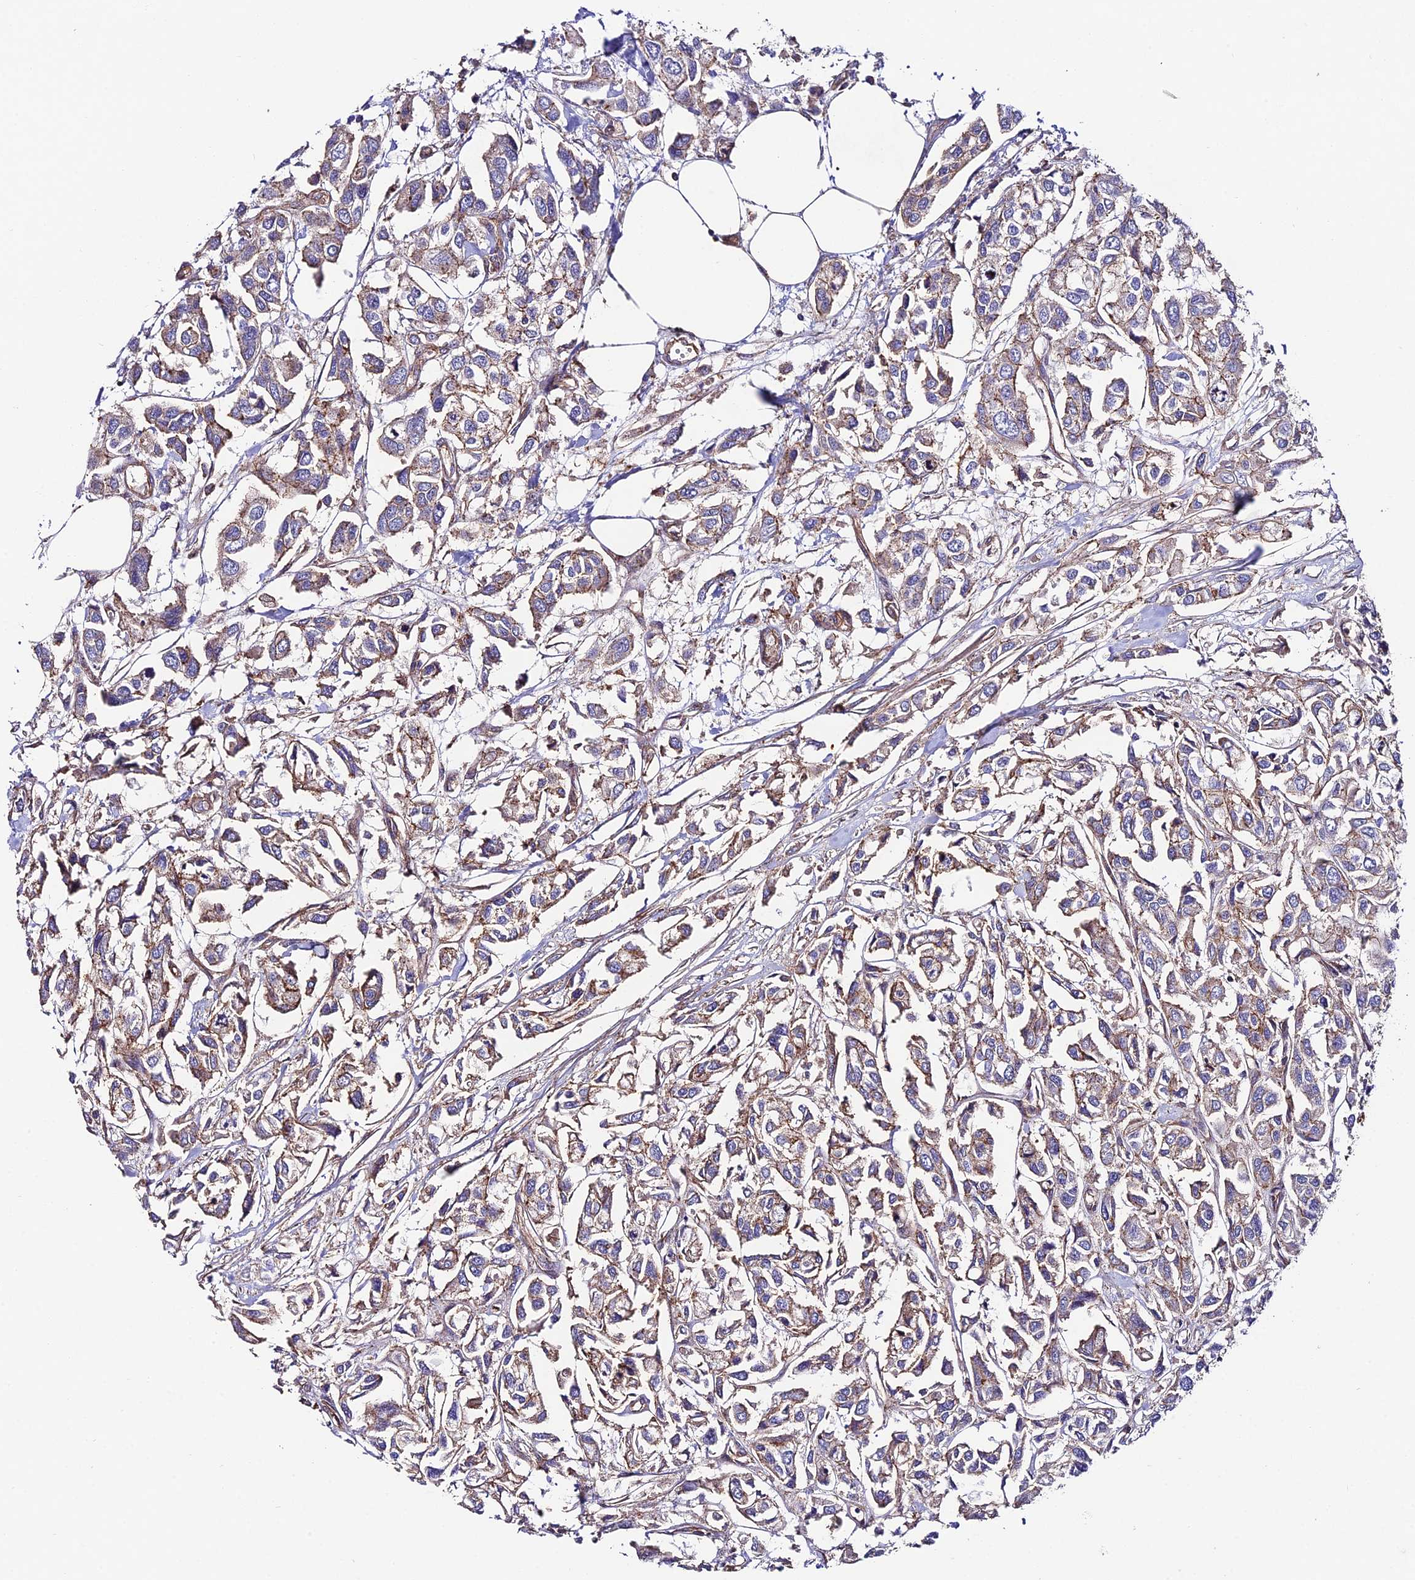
{"staining": {"intensity": "moderate", "quantity": "25%-75%", "location": "cytoplasmic/membranous"}, "tissue": "urothelial cancer", "cell_type": "Tumor cells", "image_type": "cancer", "snomed": [{"axis": "morphology", "description": "Urothelial carcinoma, High grade"}, {"axis": "topography", "description": "Urinary bladder"}], "caption": "Approximately 25%-75% of tumor cells in human urothelial carcinoma (high-grade) exhibit moderate cytoplasmic/membranous protein expression as visualized by brown immunohistochemical staining.", "gene": "QRFP", "patient": {"sex": "male", "age": 67}}